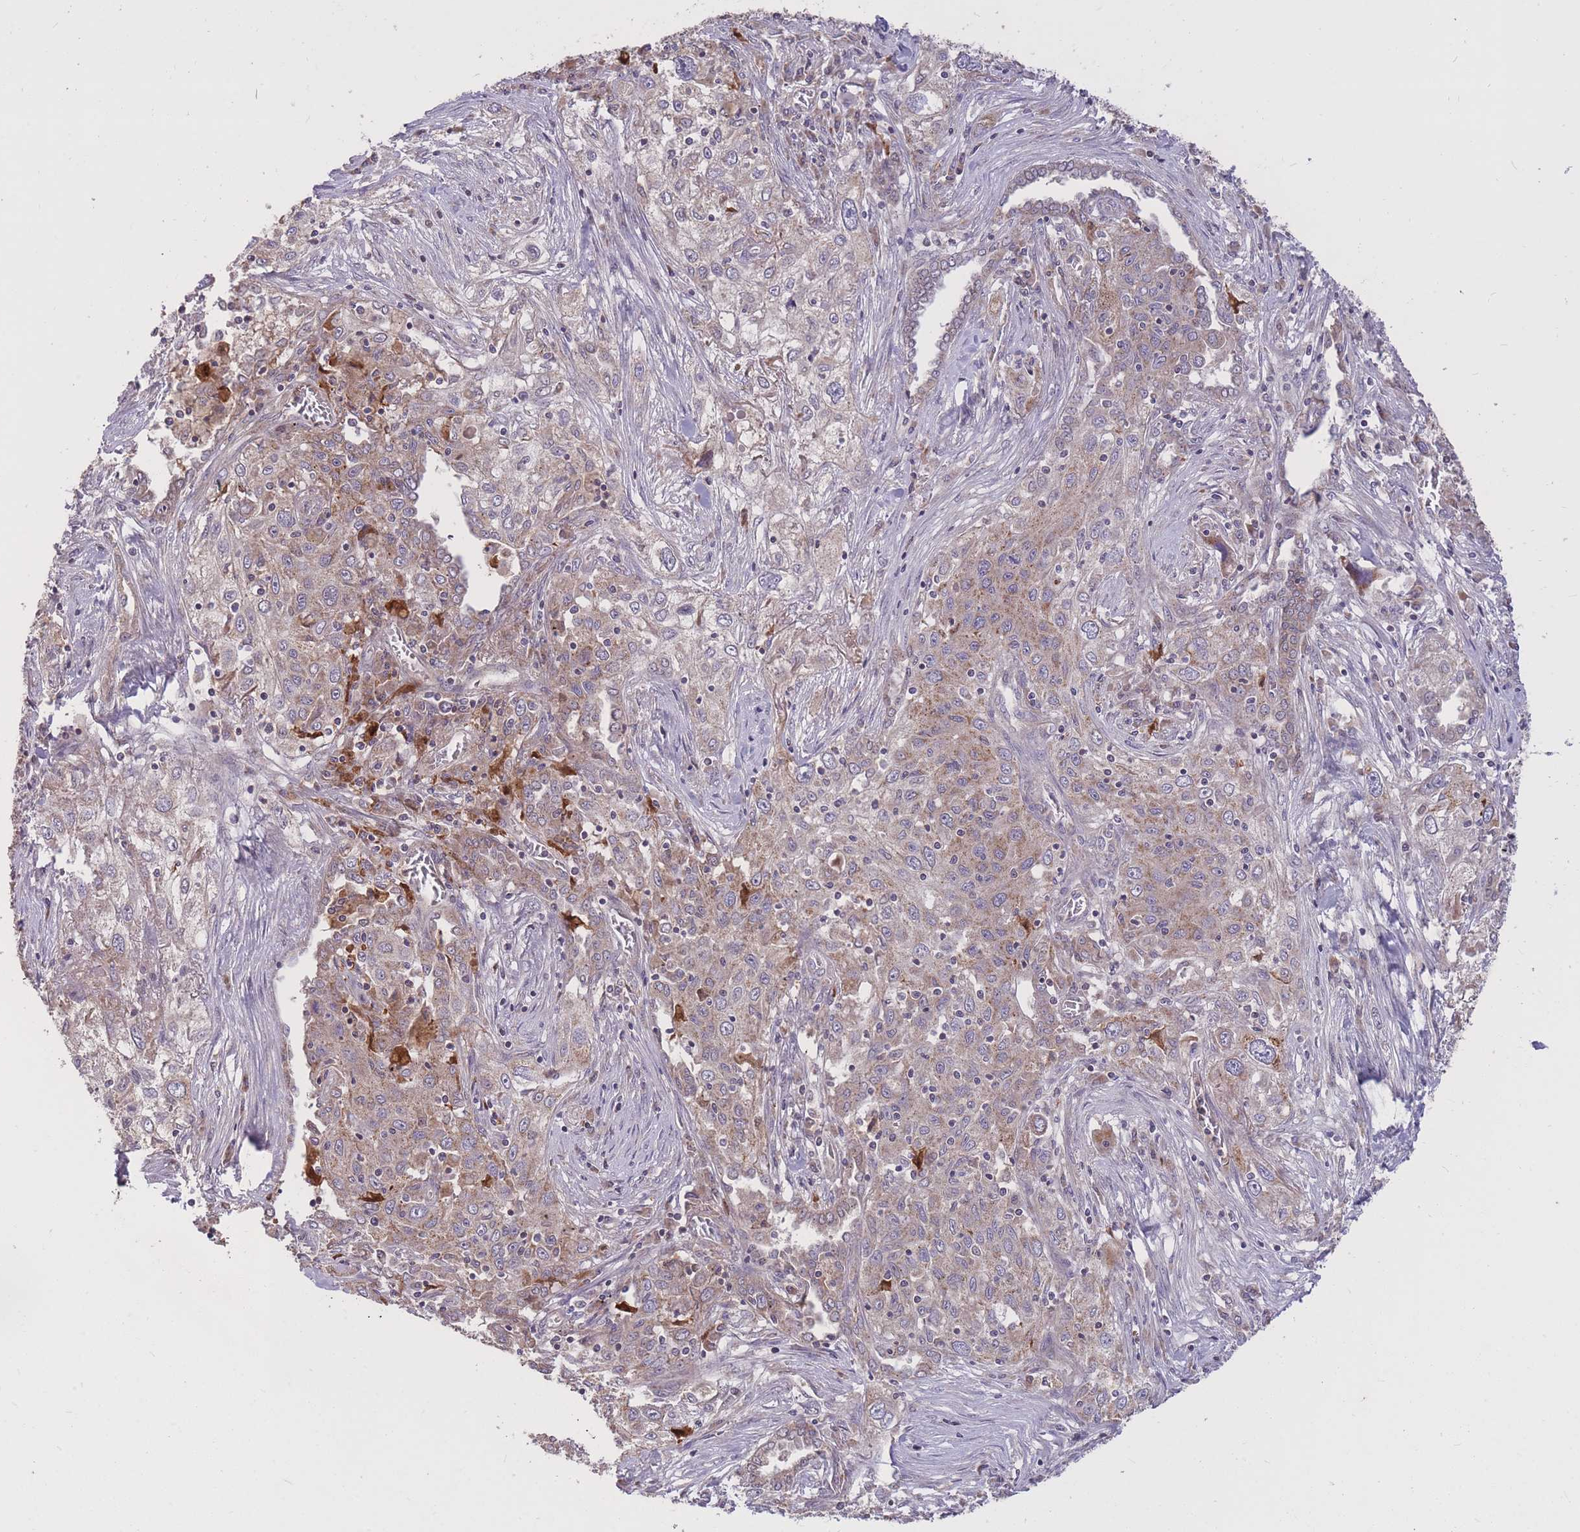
{"staining": {"intensity": "moderate", "quantity": "25%-75%", "location": "cytoplasmic/membranous"}, "tissue": "lung cancer", "cell_type": "Tumor cells", "image_type": "cancer", "snomed": [{"axis": "morphology", "description": "Squamous cell carcinoma, NOS"}, {"axis": "topography", "description": "Lung"}], "caption": "Lung cancer was stained to show a protein in brown. There is medium levels of moderate cytoplasmic/membranous positivity in about 25%-75% of tumor cells.", "gene": "IGF2BP2", "patient": {"sex": "female", "age": 69}}